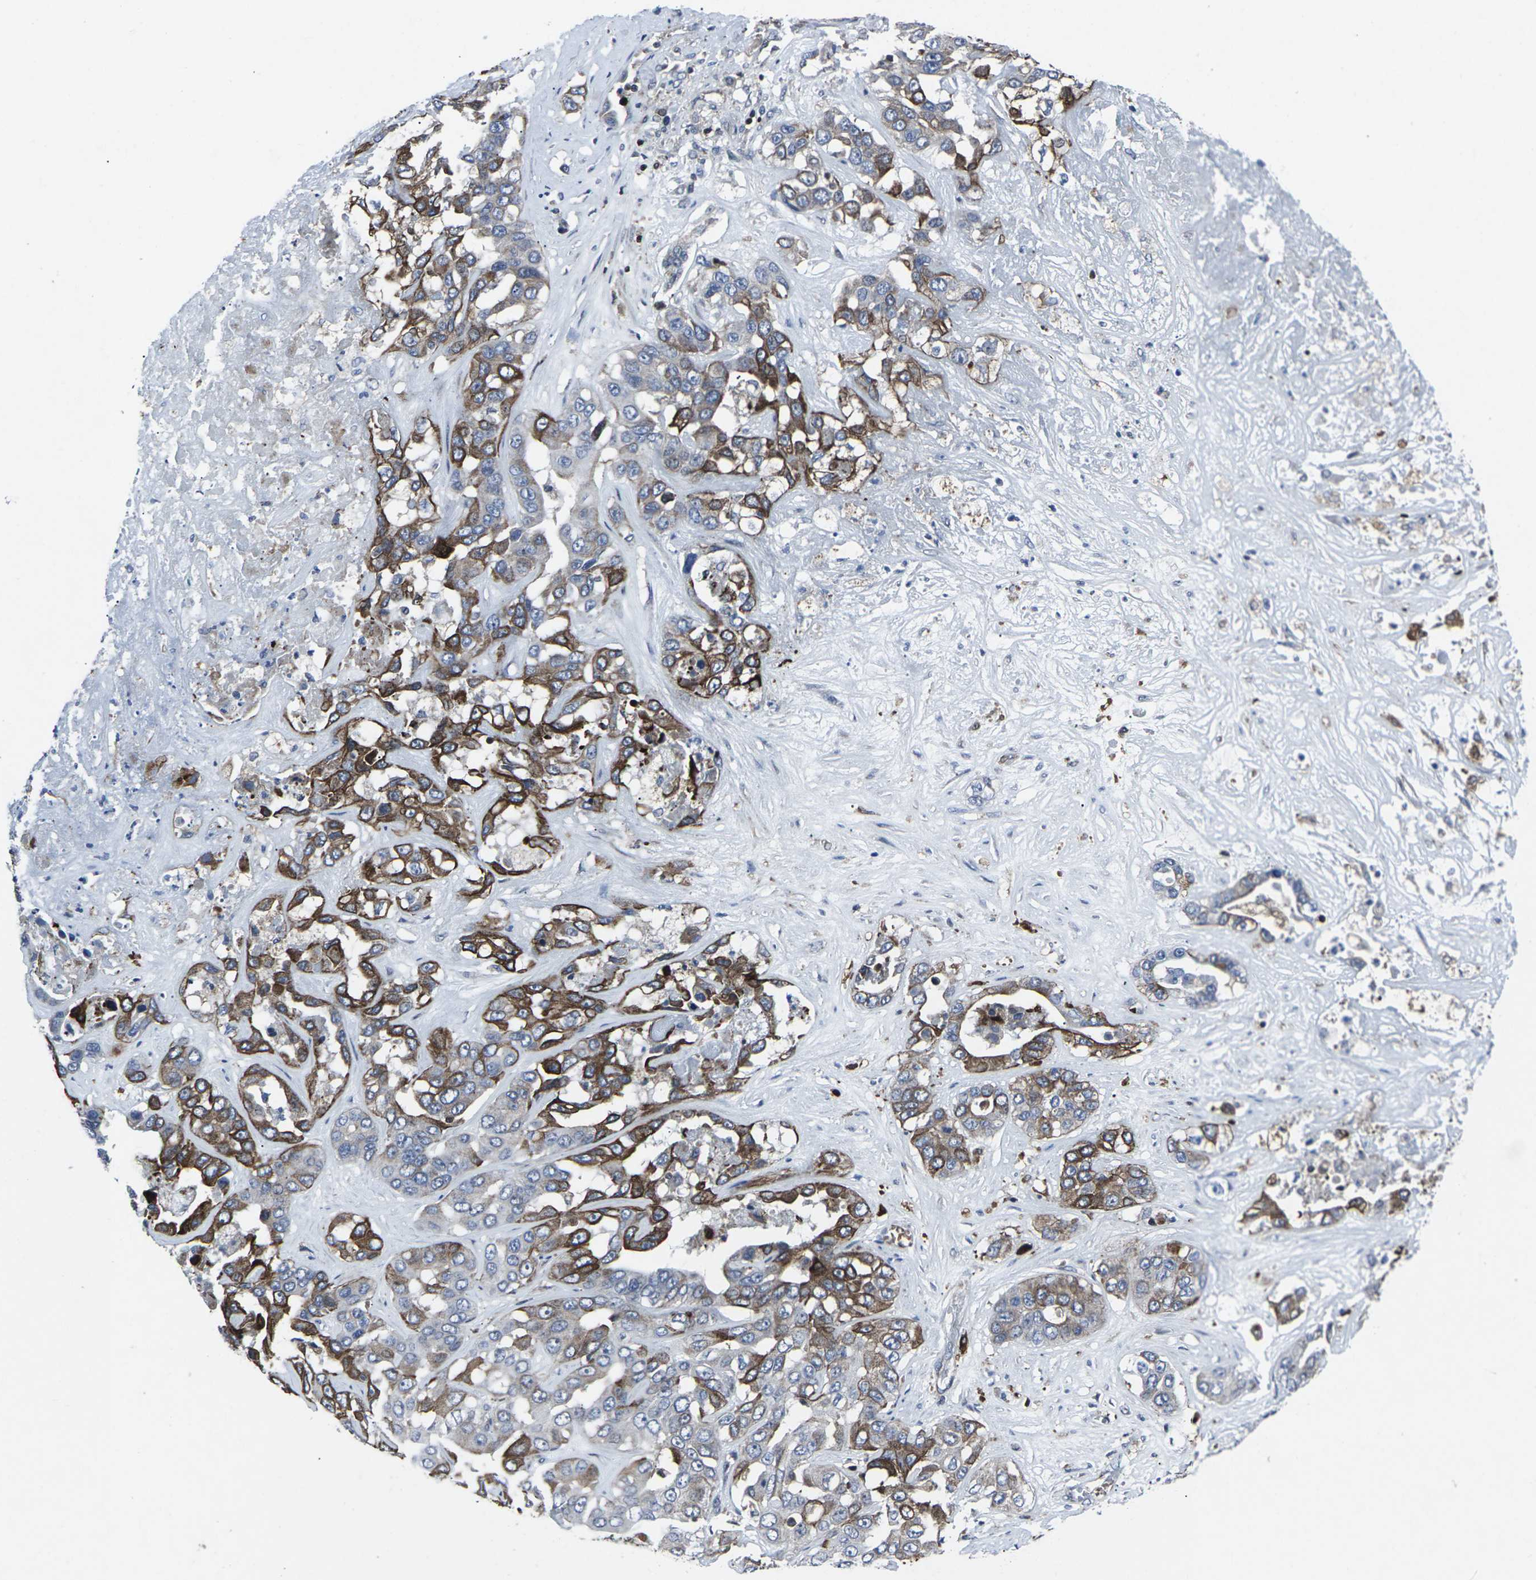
{"staining": {"intensity": "strong", "quantity": "<25%", "location": "cytoplasmic/membranous"}, "tissue": "liver cancer", "cell_type": "Tumor cells", "image_type": "cancer", "snomed": [{"axis": "morphology", "description": "Cholangiocarcinoma"}, {"axis": "topography", "description": "Liver"}], "caption": "Brown immunohistochemical staining in liver cholangiocarcinoma demonstrates strong cytoplasmic/membranous expression in approximately <25% of tumor cells.", "gene": "STAT4", "patient": {"sex": "female", "age": 52}}